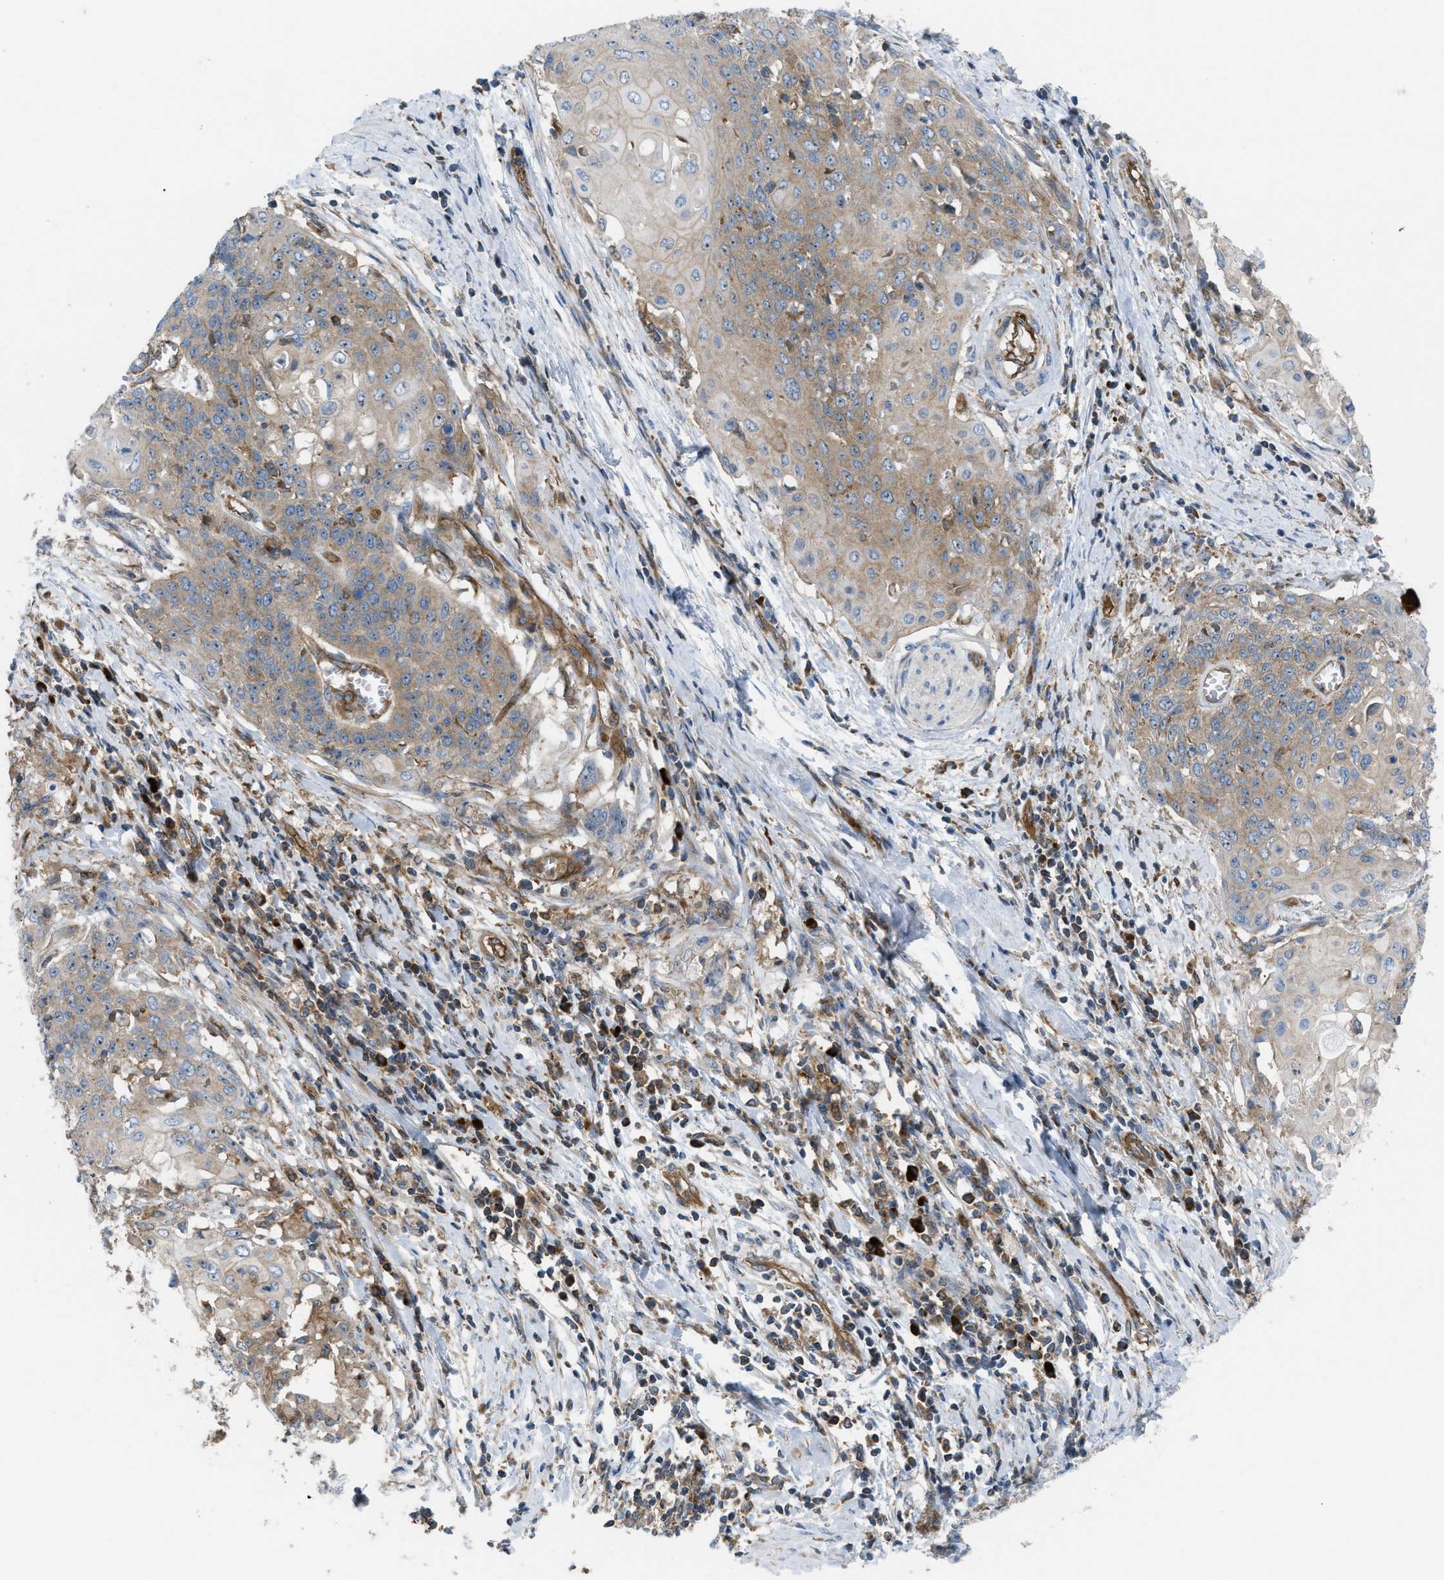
{"staining": {"intensity": "moderate", "quantity": ">75%", "location": "cytoplasmic/membranous"}, "tissue": "cervical cancer", "cell_type": "Tumor cells", "image_type": "cancer", "snomed": [{"axis": "morphology", "description": "Squamous cell carcinoma, NOS"}, {"axis": "topography", "description": "Cervix"}], "caption": "Protein staining of cervical cancer (squamous cell carcinoma) tissue reveals moderate cytoplasmic/membranous expression in about >75% of tumor cells. (brown staining indicates protein expression, while blue staining denotes nuclei).", "gene": "ATP2A3", "patient": {"sex": "female", "age": 39}}